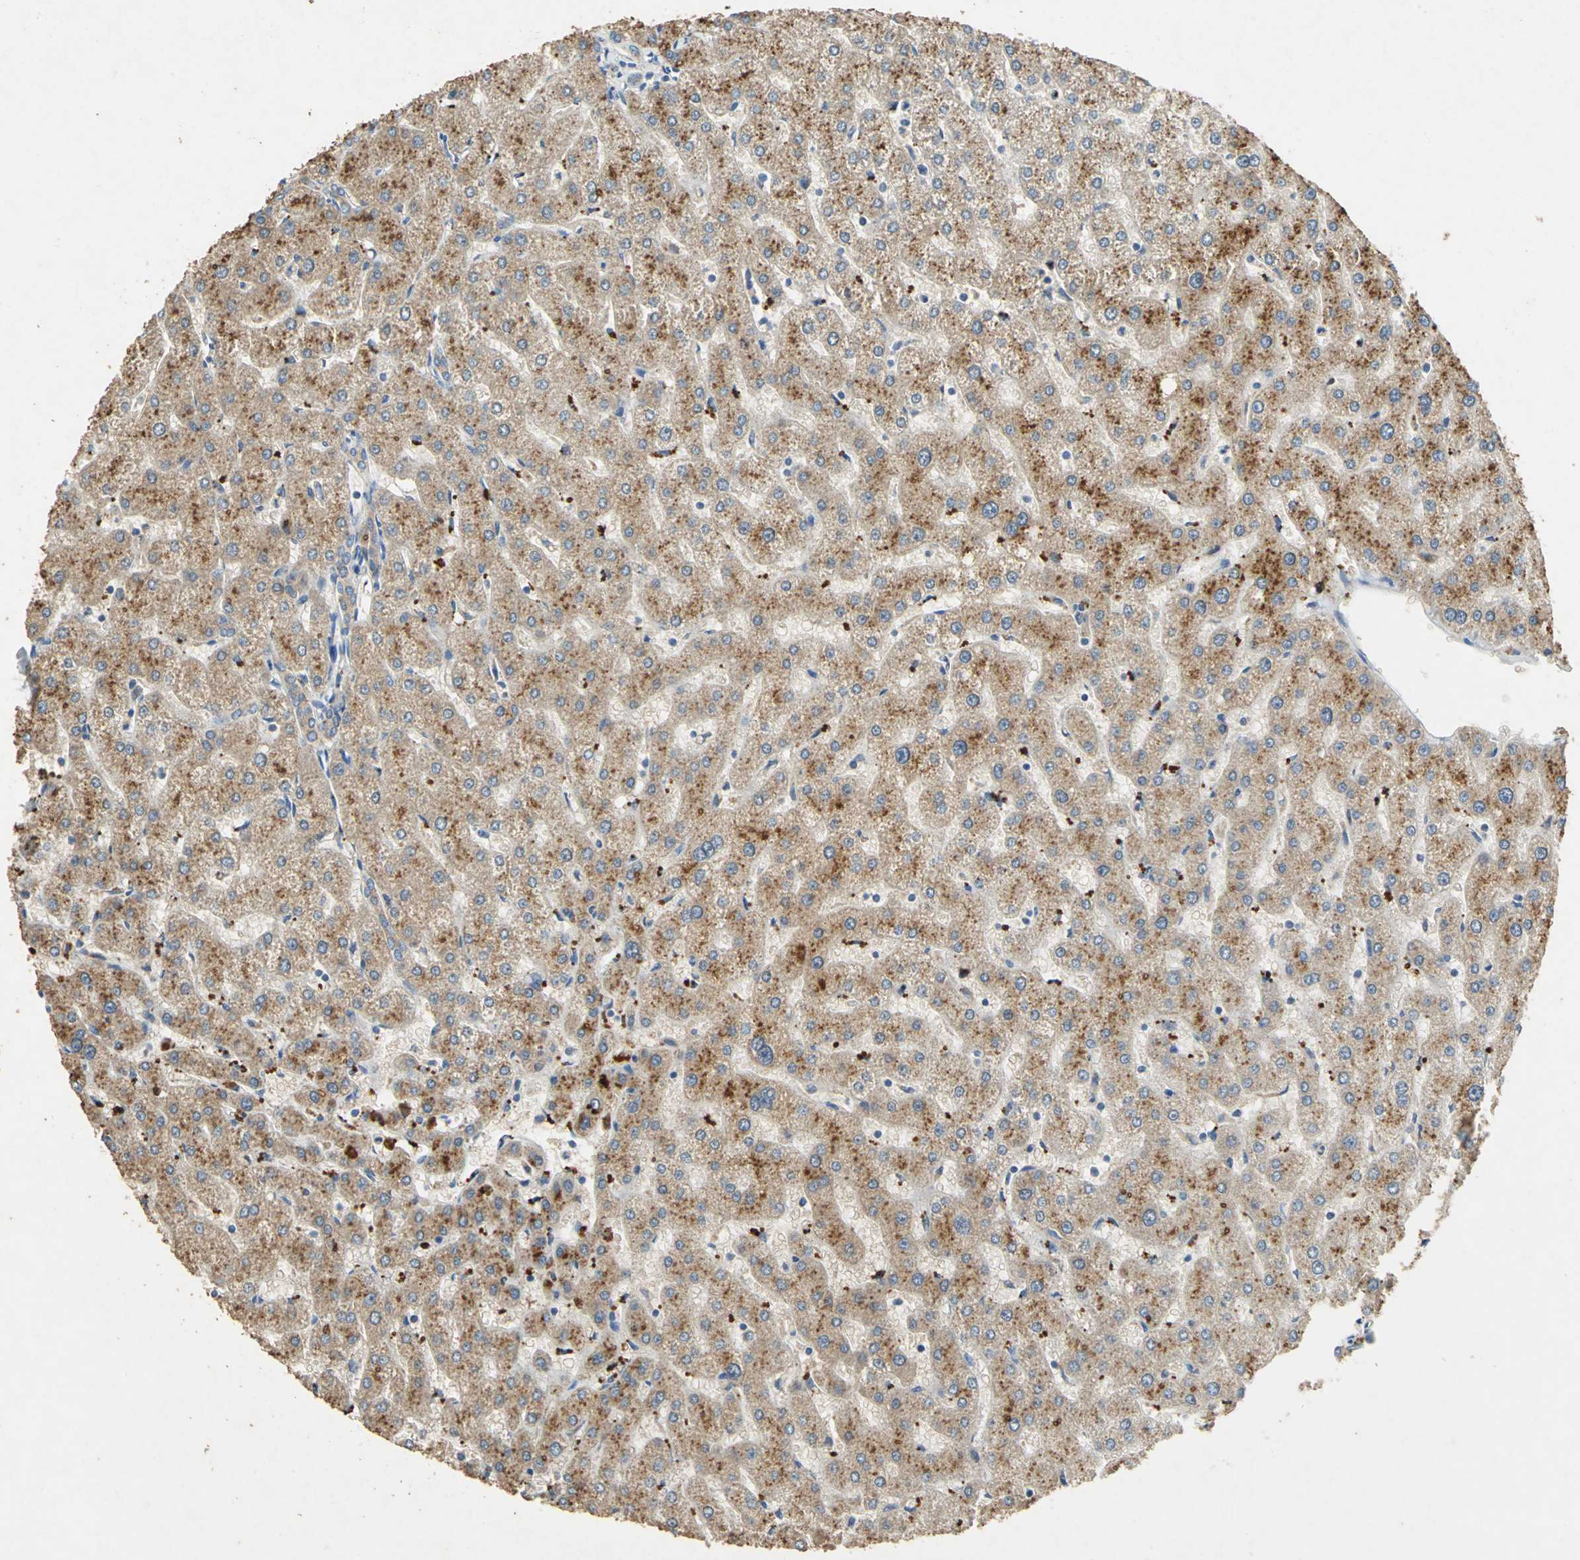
{"staining": {"intensity": "weak", "quantity": ">75%", "location": "cytoplasmic/membranous"}, "tissue": "liver", "cell_type": "Cholangiocytes", "image_type": "normal", "snomed": [{"axis": "morphology", "description": "Normal tissue, NOS"}, {"axis": "topography", "description": "Liver"}], "caption": "A brown stain highlights weak cytoplasmic/membranous staining of a protein in cholangiocytes of benign liver.", "gene": "ADAMTS5", "patient": {"sex": "male", "age": 67}}